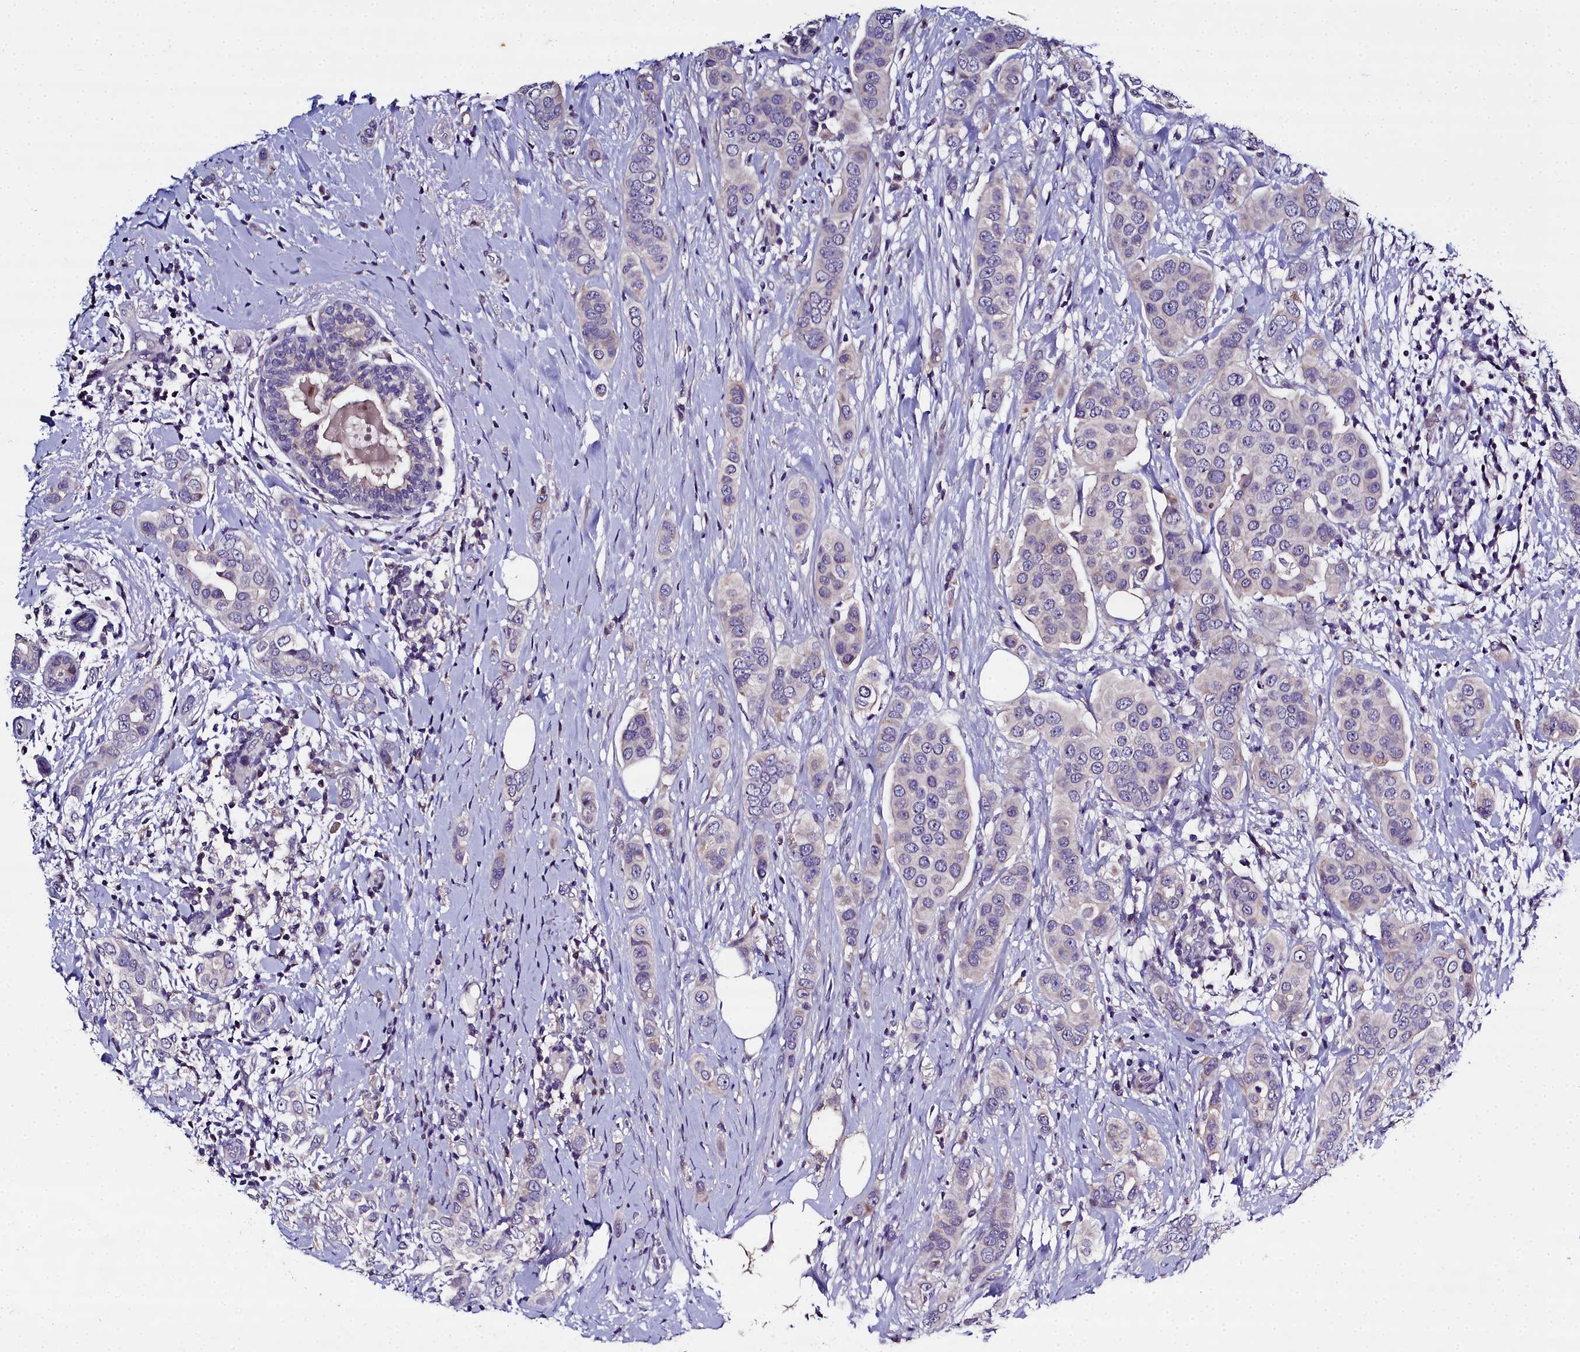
{"staining": {"intensity": "negative", "quantity": "none", "location": "none"}, "tissue": "breast cancer", "cell_type": "Tumor cells", "image_type": "cancer", "snomed": [{"axis": "morphology", "description": "Lobular carcinoma"}, {"axis": "topography", "description": "Breast"}], "caption": "A photomicrograph of human breast lobular carcinoma is negative for staining in tumor cells. (IHC, brightfield microscopy, high magnification).", "gene": "NT5M", "patient": {"sex": "female", "age": 51}}